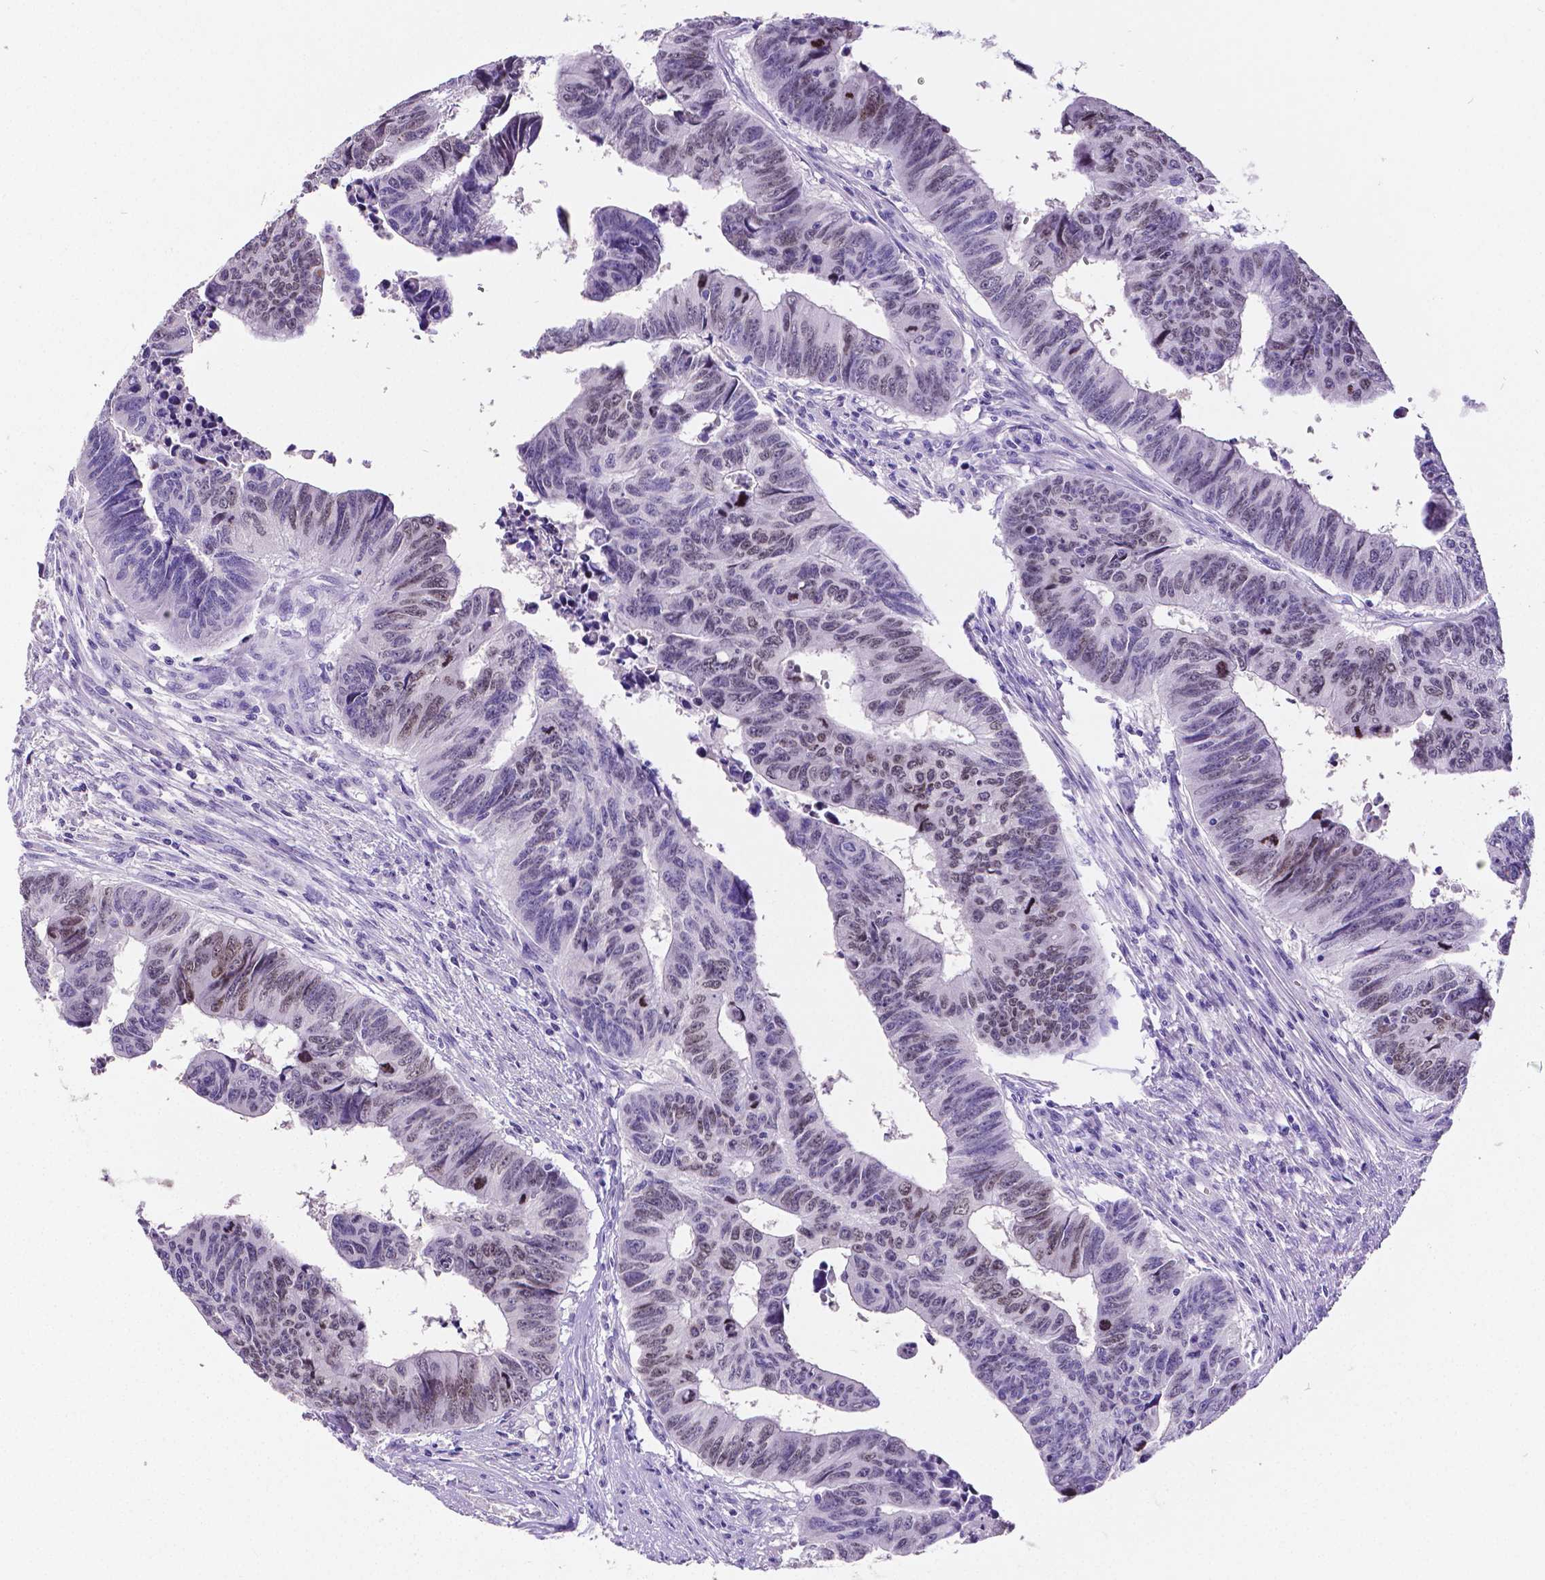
{"staining": {"intensity": "moderate", "quantity": "25%-75%", "location": "nuclear"}, "tissue": "colorectal cancer", "cell_type": "Tumor cells", "image_type": "cancer", "snomed": [{"axis": "morphology", "description": "Adenocarcinoma, NOS"}, {"axis": "topography", "description": "Rectum"}], "caption": "Tumor cells show medium levels of moderate nuclear staining in approximately 25%-75% of cells in colorectal adenocarcinoma.", "gene": "SATB2", "patient": {"sex": "female", "age": 85}}